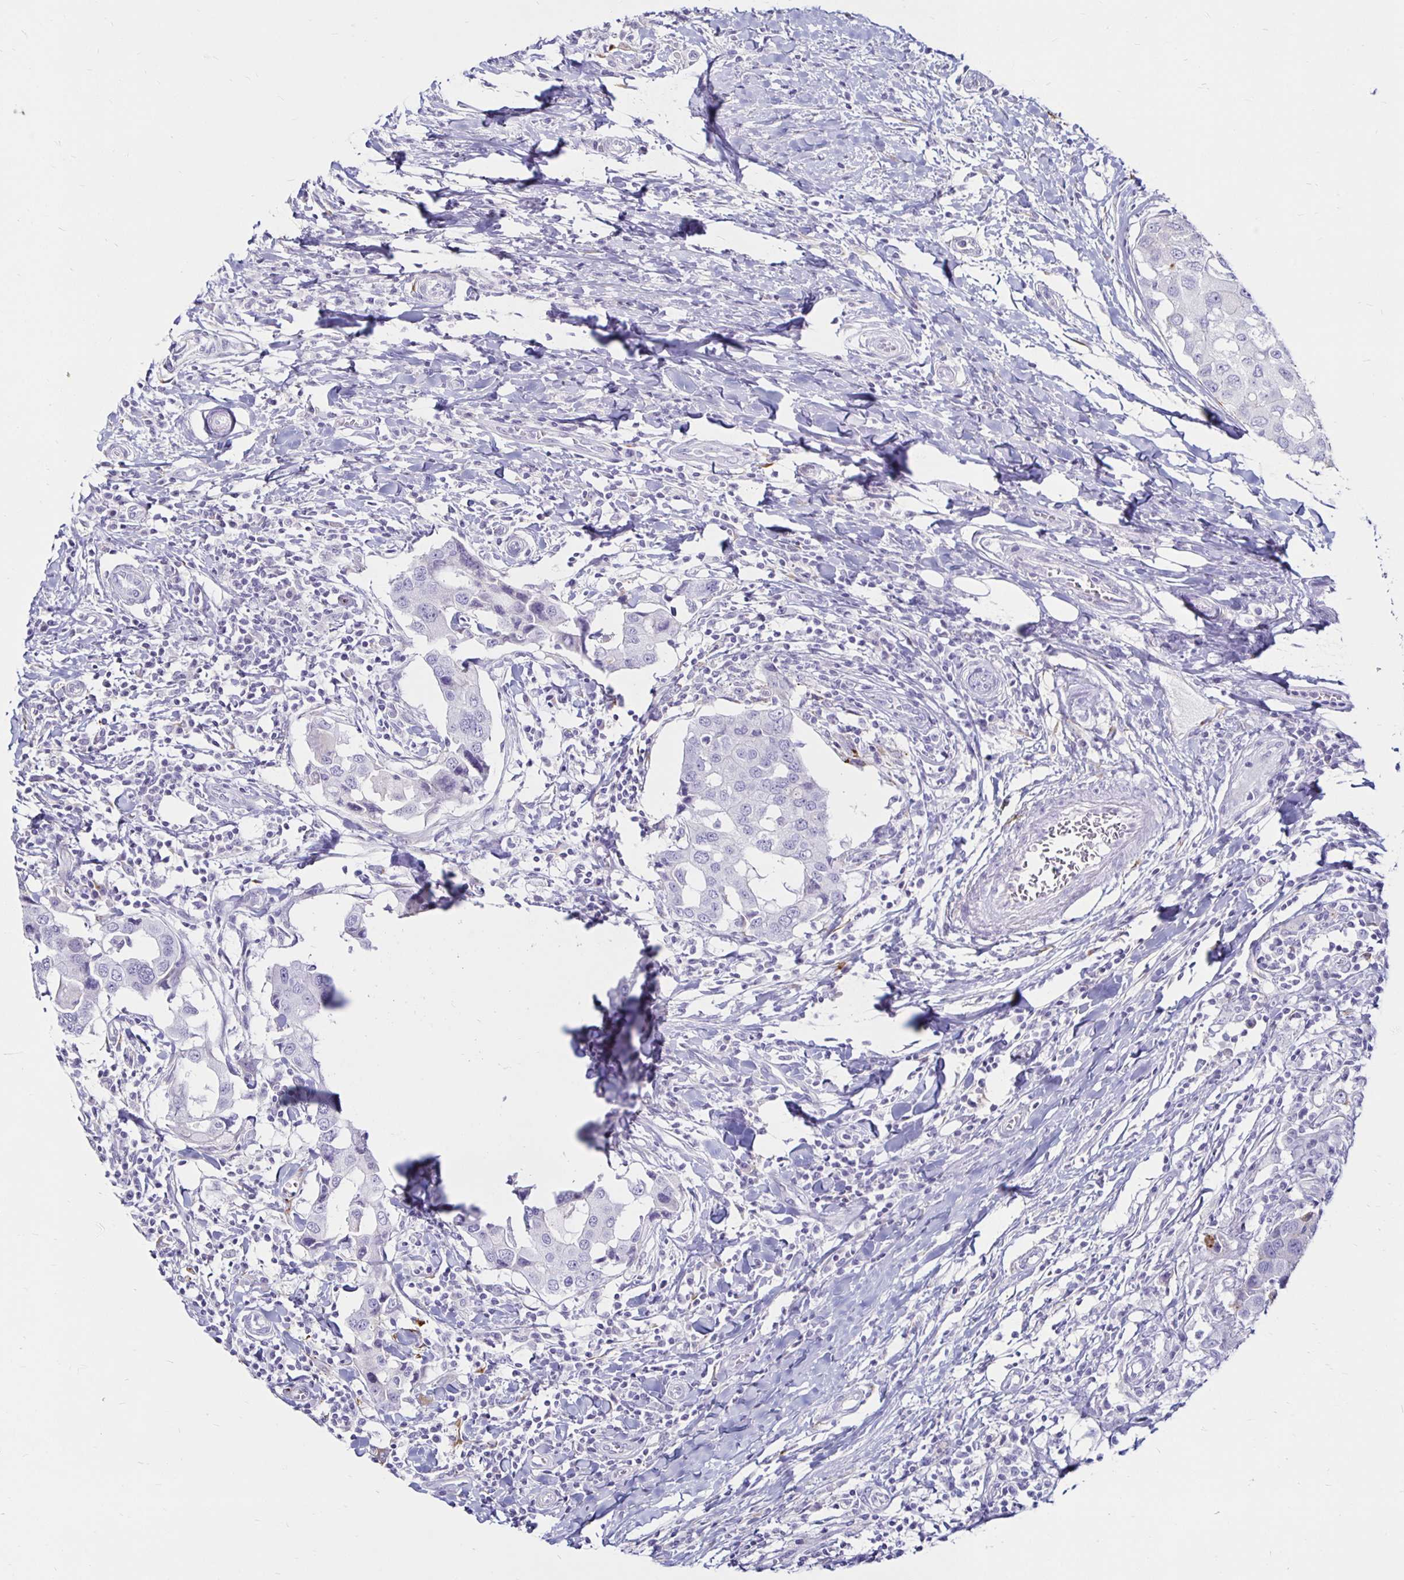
{"staining": {"intensity": "negative", "quantity": "none", "location": "none"}, "tissue": "breast cancer", "cell_type": "Tumor cells", "image_type": "cancer", "snomed": [{"axis": "morphology", "description": "Duct carcinoma"}, {"axis": "topography", "description": "Breast"}], "caption": "Tumor cells are negative for brown protein staining in breast infiltrating ductal carcinoma. (Stains: DAB immunohistochemistry with hematoxylin counter stain, Microscopy: brightfield microscopy at high magnification).", "gene": "TIMP1", "patient": {"sex": "female", "age": 27}}